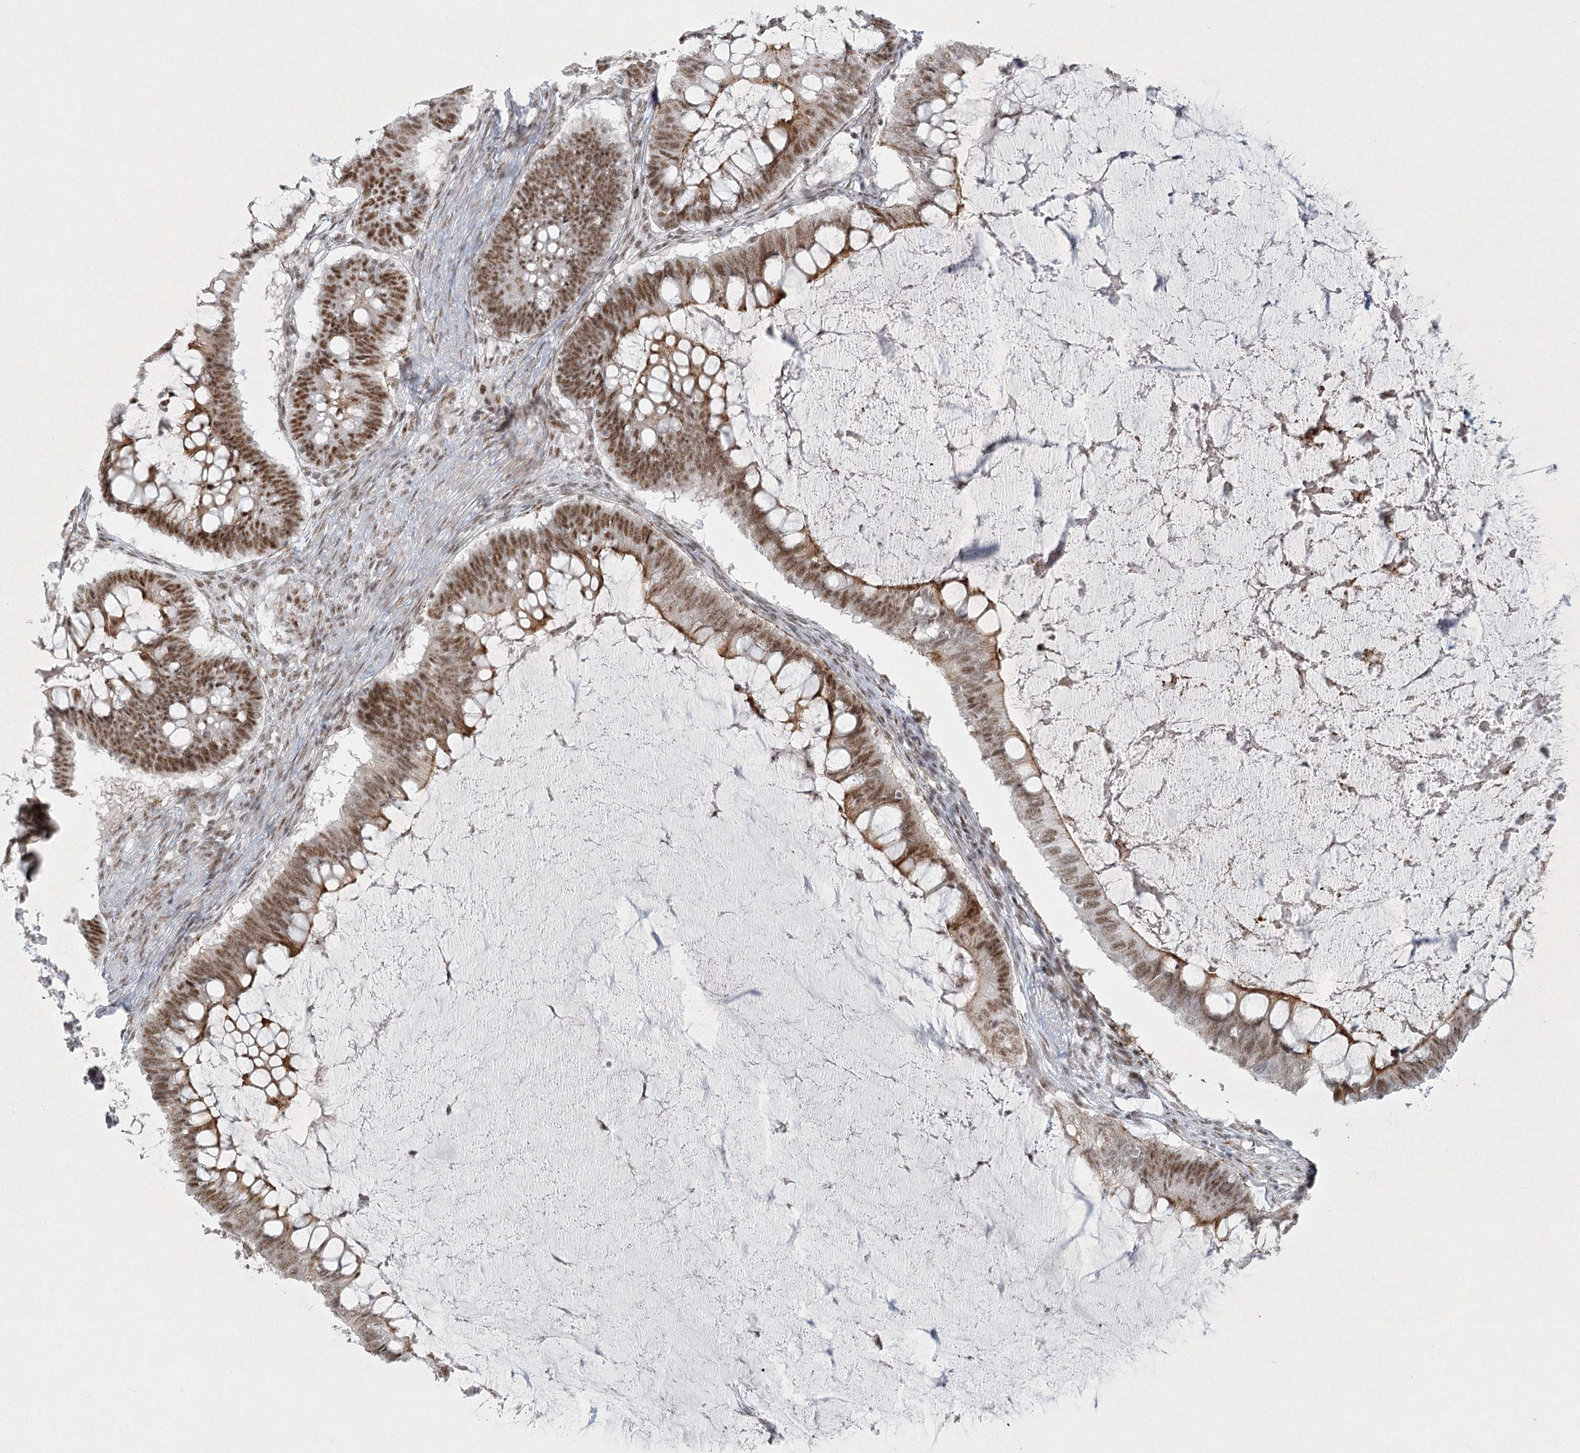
{"staining": {"intensity": "moderate", "quantity": ">75%", "location": "cytoplasmic/membranous,nuclear"}, "tissue": "ovarian cancer", "cell_type": "Tumor cells", "image_type": "cancer", "snomed": [{"axis": "morphology", "description": "Cystadenocarcinoma, mucinous, NOS"}, {"axis": "topography", "description": "Ovary"}], "caption": "There is medium levels of moderate cytoplasmic/membranous and nuclear staining in tumor cells of ovarian cancer, as demonstrated by immunohistochemical staining (brown color).", "gene": "U2SURP", "patient": {"sex": "female", "age": 61}}